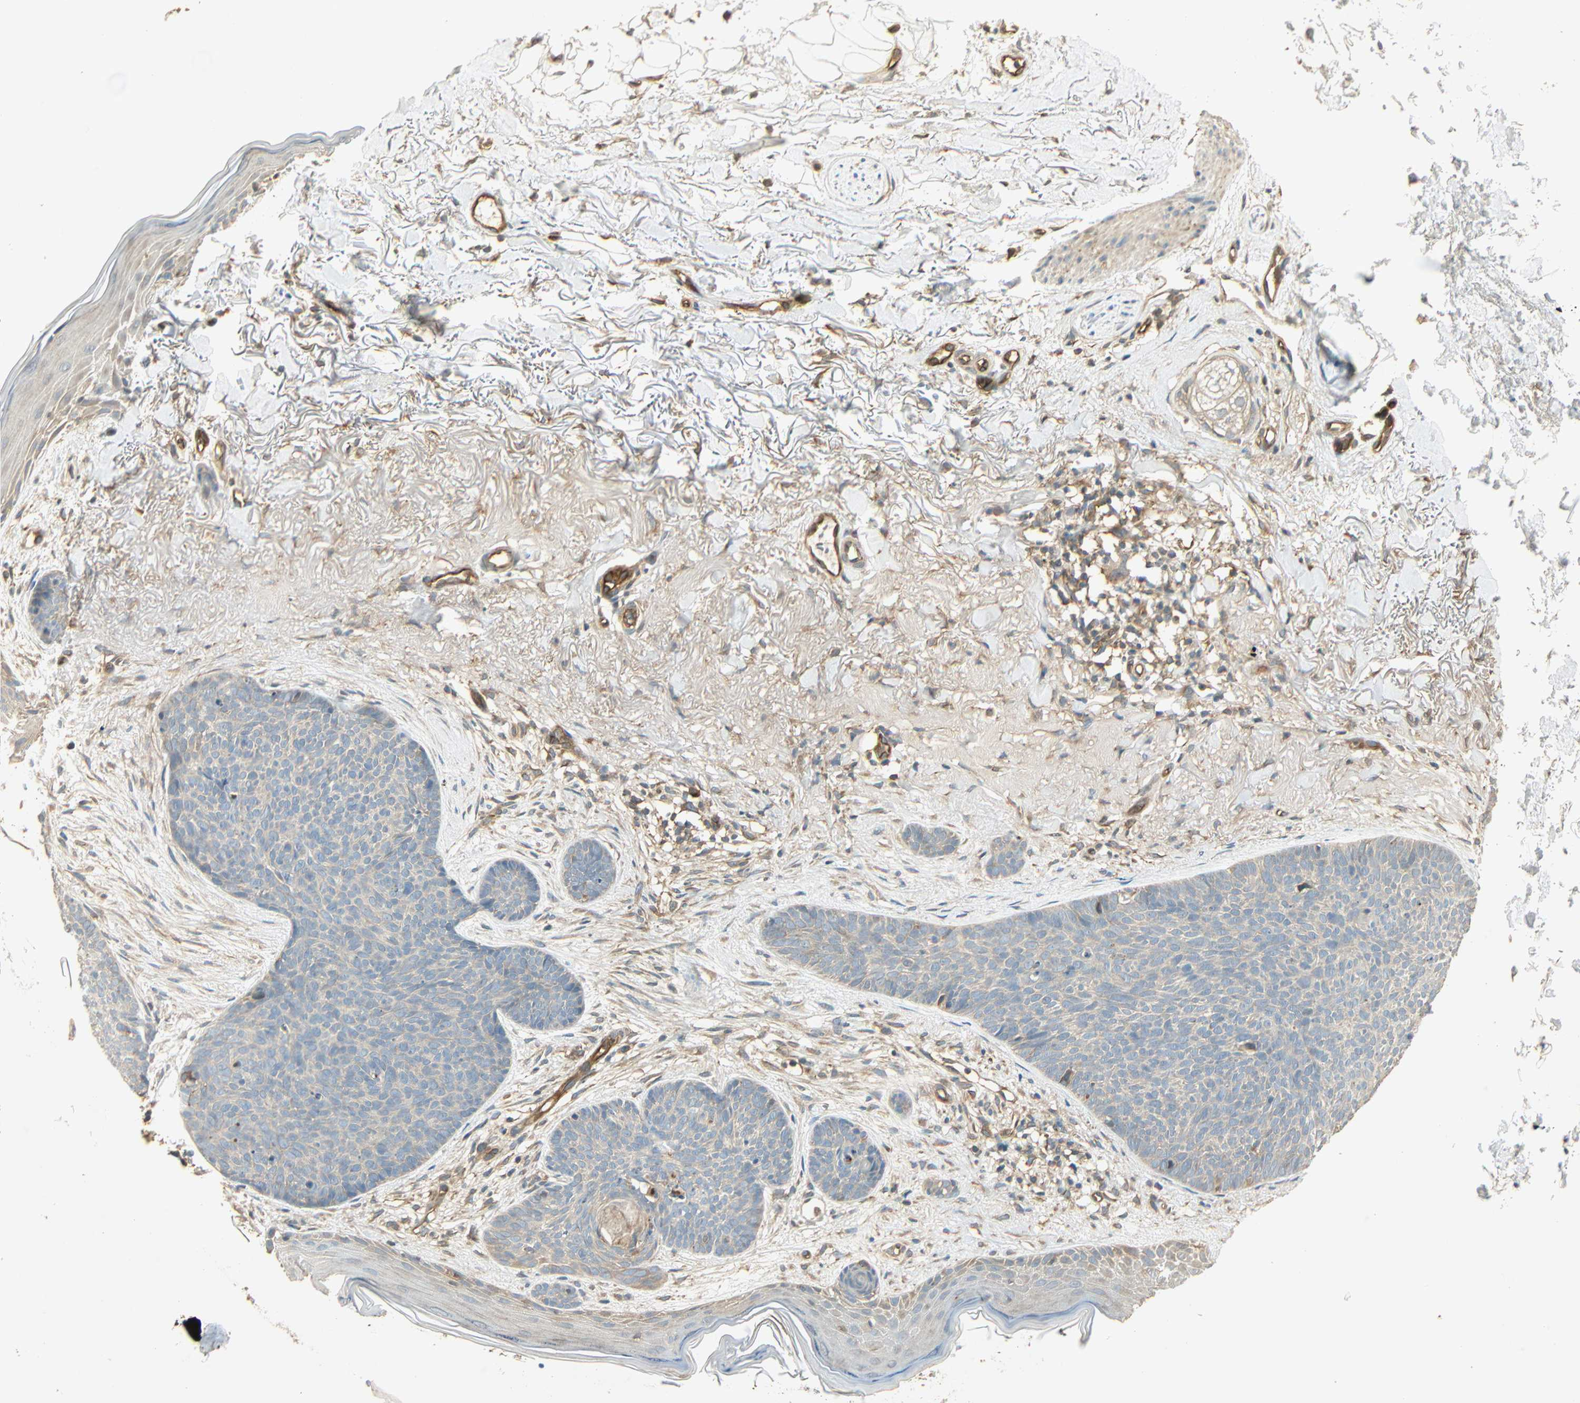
{"staining": {"intensity": "negative", "quantity": "none", "location": "none"}, "tissue": "skin cancer", "cell_type": "Tumor cells", "image_type": "cancer", "snomed": [{"axis": "morphology", "description": "Normal tissue, NOS"}, {"axis": "morphology", "description": "Basal cell carcinoma"}, {"axis": "topography", "description": "Skin"}], "caption": "An image of skin cancer stained for a protein displays no brown staining in tumor cells. (IHC, brightfield microscopy, high magnification).", "gene": "GALK1", "patient": {"sex": "female", "age": 70}}